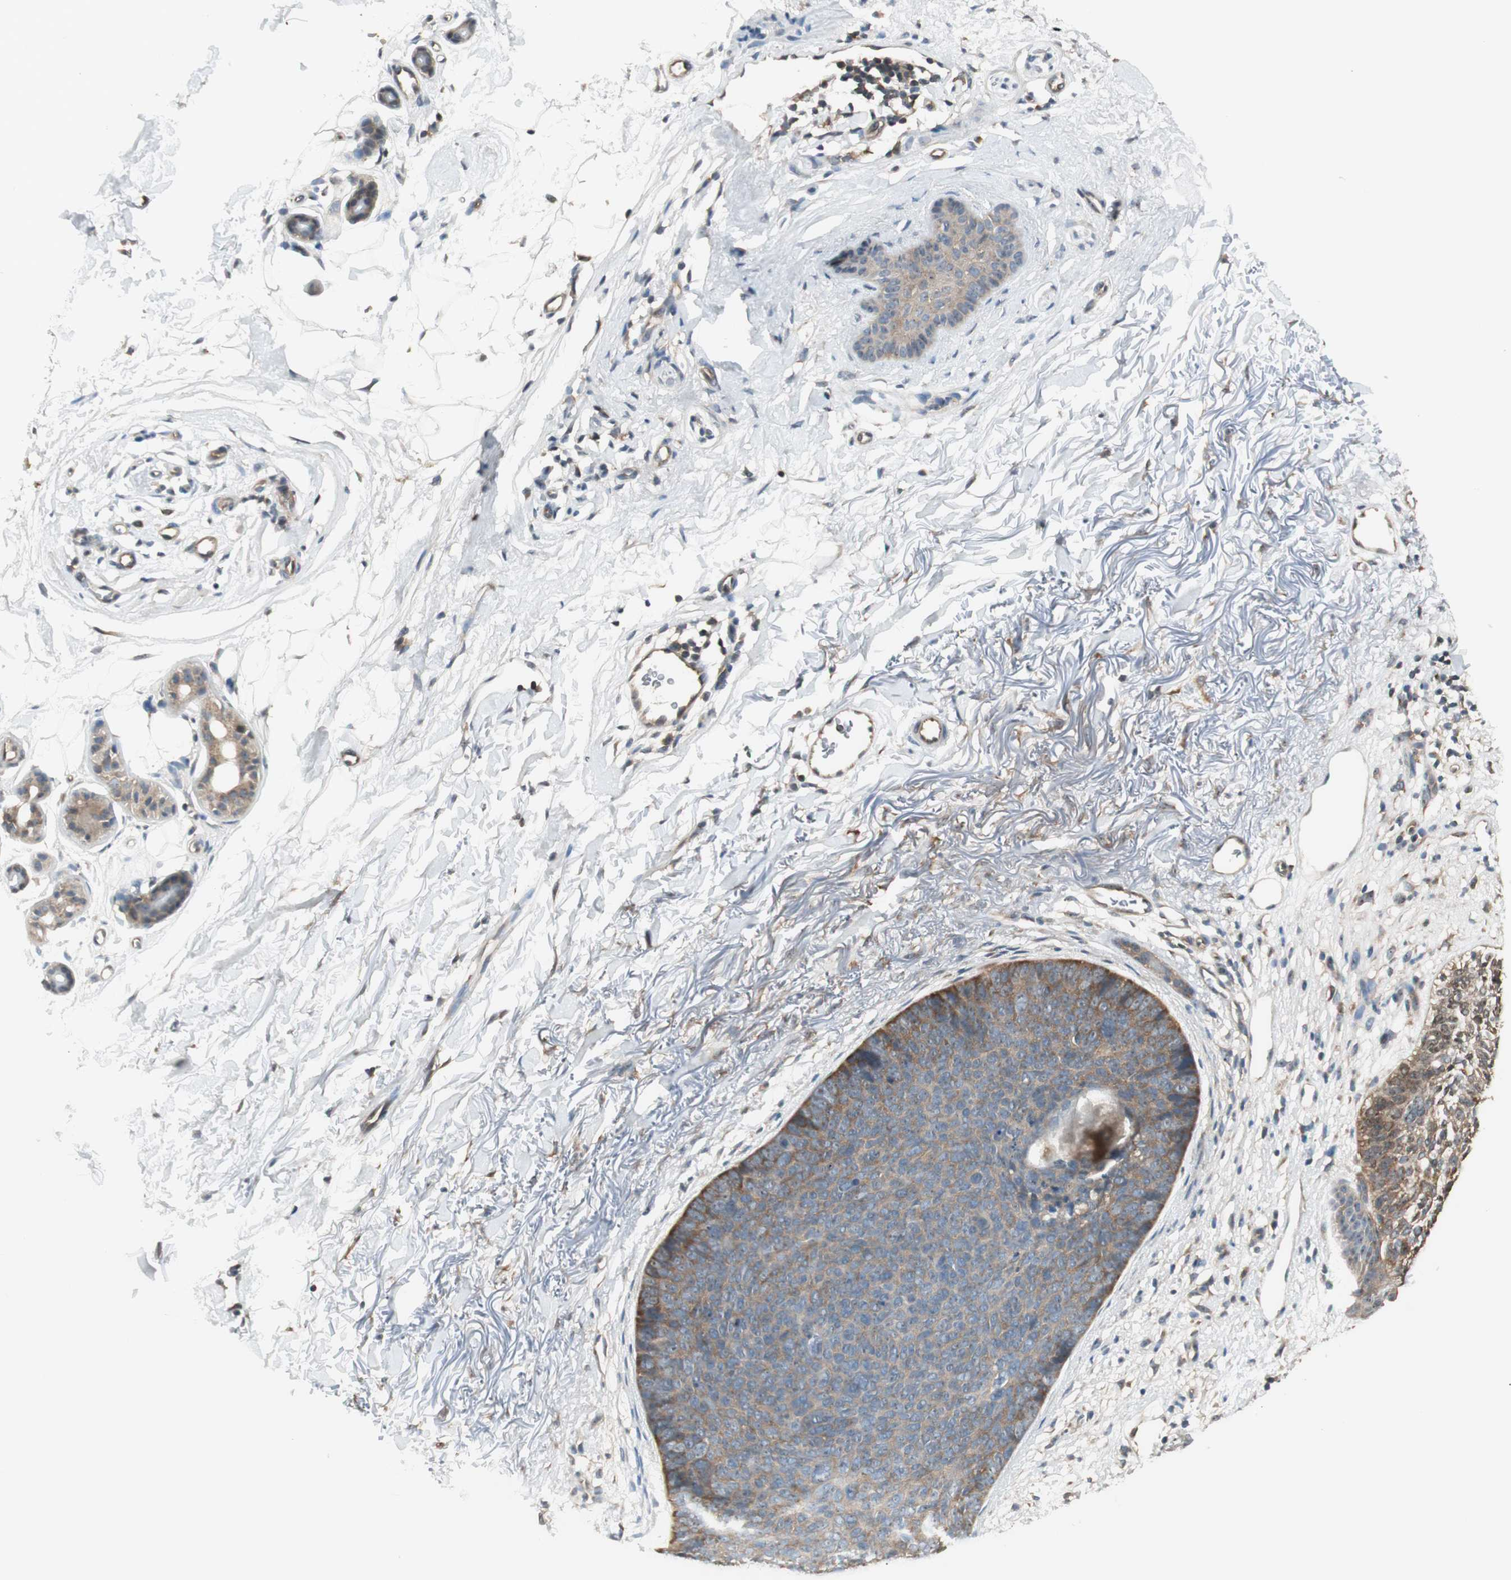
{"staining": {"intensity": "weak", "quantity": "<25%", "location": "cytoplasmic/membranous"}, "tissue": "skin cancer", "cell_type": "Tumor cells", "image_type": "cancer", "snomed": [{"axis": "morphology", "description": "Basal cell carcinoma"}, {"axis": "topography", "description": "Skin"}], "caption": "Protein analysis of skin cancer (basal cell carcinoma) demonstrates no significant staining in tumor cells. (DAB IHC, high magnification).", "gene": "IPO5", "patient": {"sex": "female", "age": 70}}